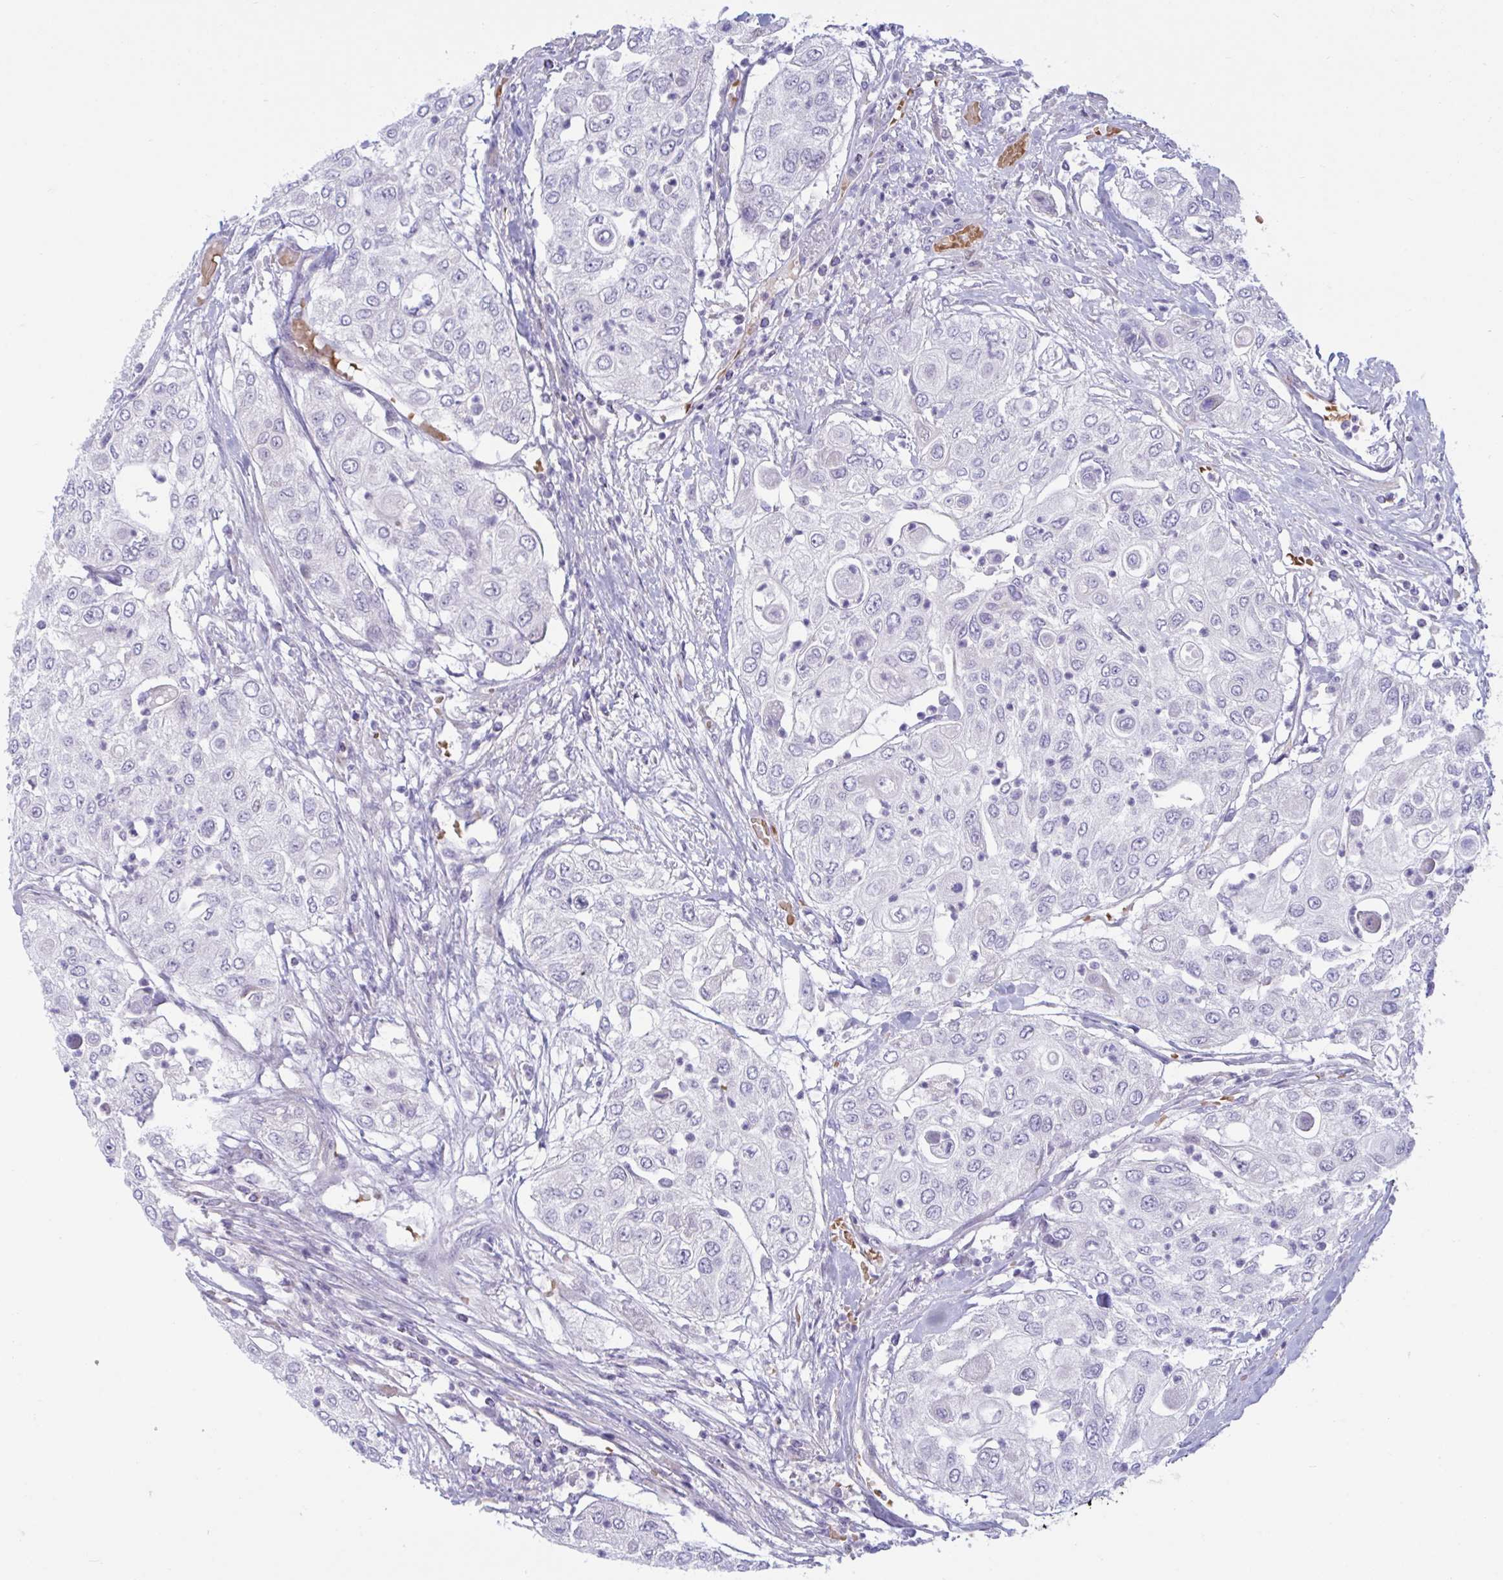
{"staining": {"intensity": "negative", "quantity": "none", "location": "none"}, "tissue": "urothelial cancer", "cell_type": "Tumor cells", "image_type": "cancer", "snomed": [{"axis": "morphology", "description": "Urothelial carcinoma, High grade"}, {"axis": "topography", "description": "Urinary bladder"}], "caption": "Urothelial cancer was stained to show a protein in brown. There is no significant positivity in tumor cells.", "gene": "VWC2", "patient": {"sex": "female", "age": 79}}